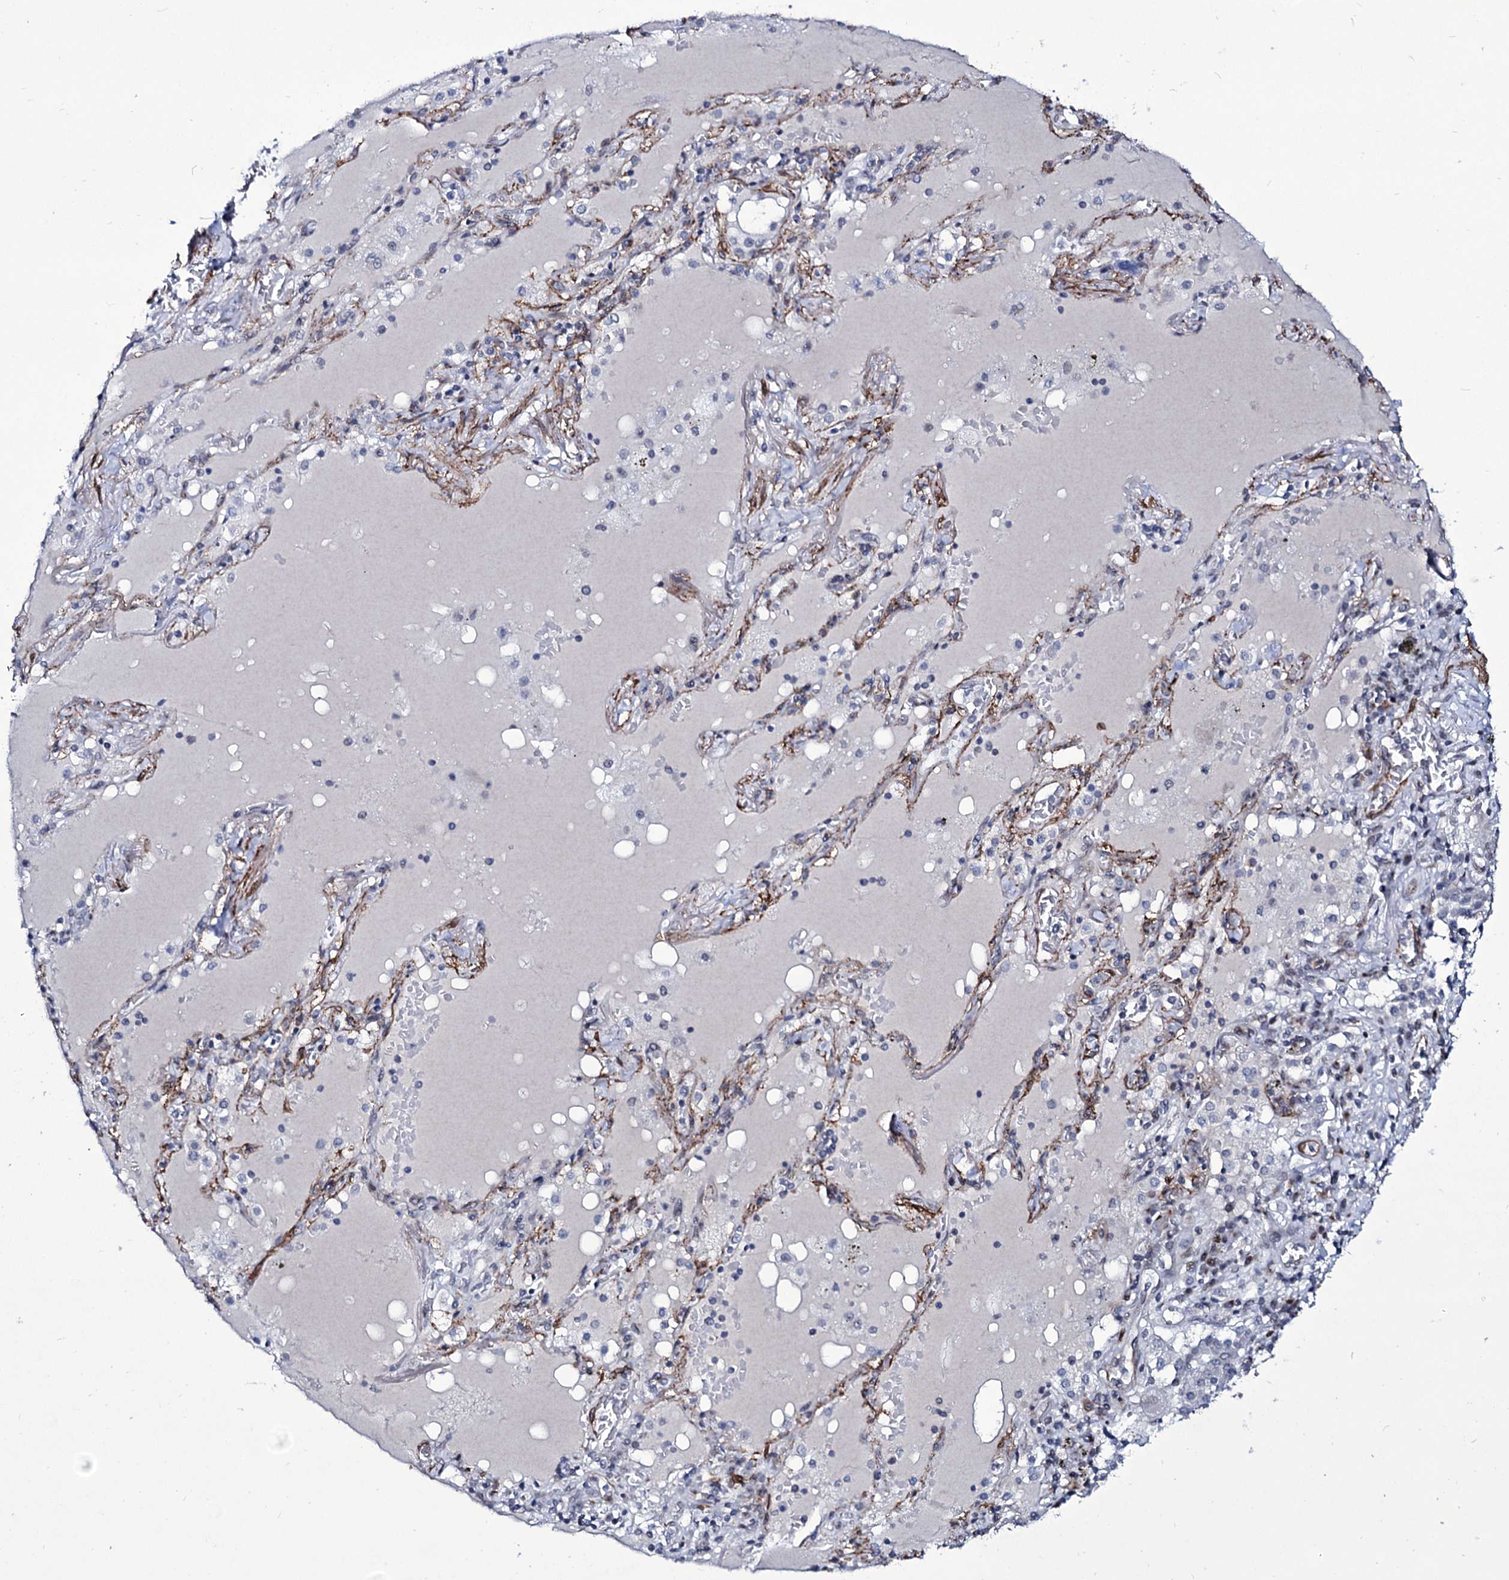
{"staining": {"intensity": "negative", "quantity": "none", "location": "none"}, "tissue": "lung cancer", "cell_type": "Tumor cells", "image_type": "cancer", "snomed": [{"axis": "morphology", "description": "Squamous cell carcinoma, NOS"}, {"axis": "topography", "description": "Lung"}], "caption": "A high-resolution image shows IHC staining of squamous cell carcinoma (lung), which reveals no significant expression in tumor cells. (DAB IHC, high magnification).", "gene": "ZC3H12C", "patient": {"sex": "male", "age": 65}}